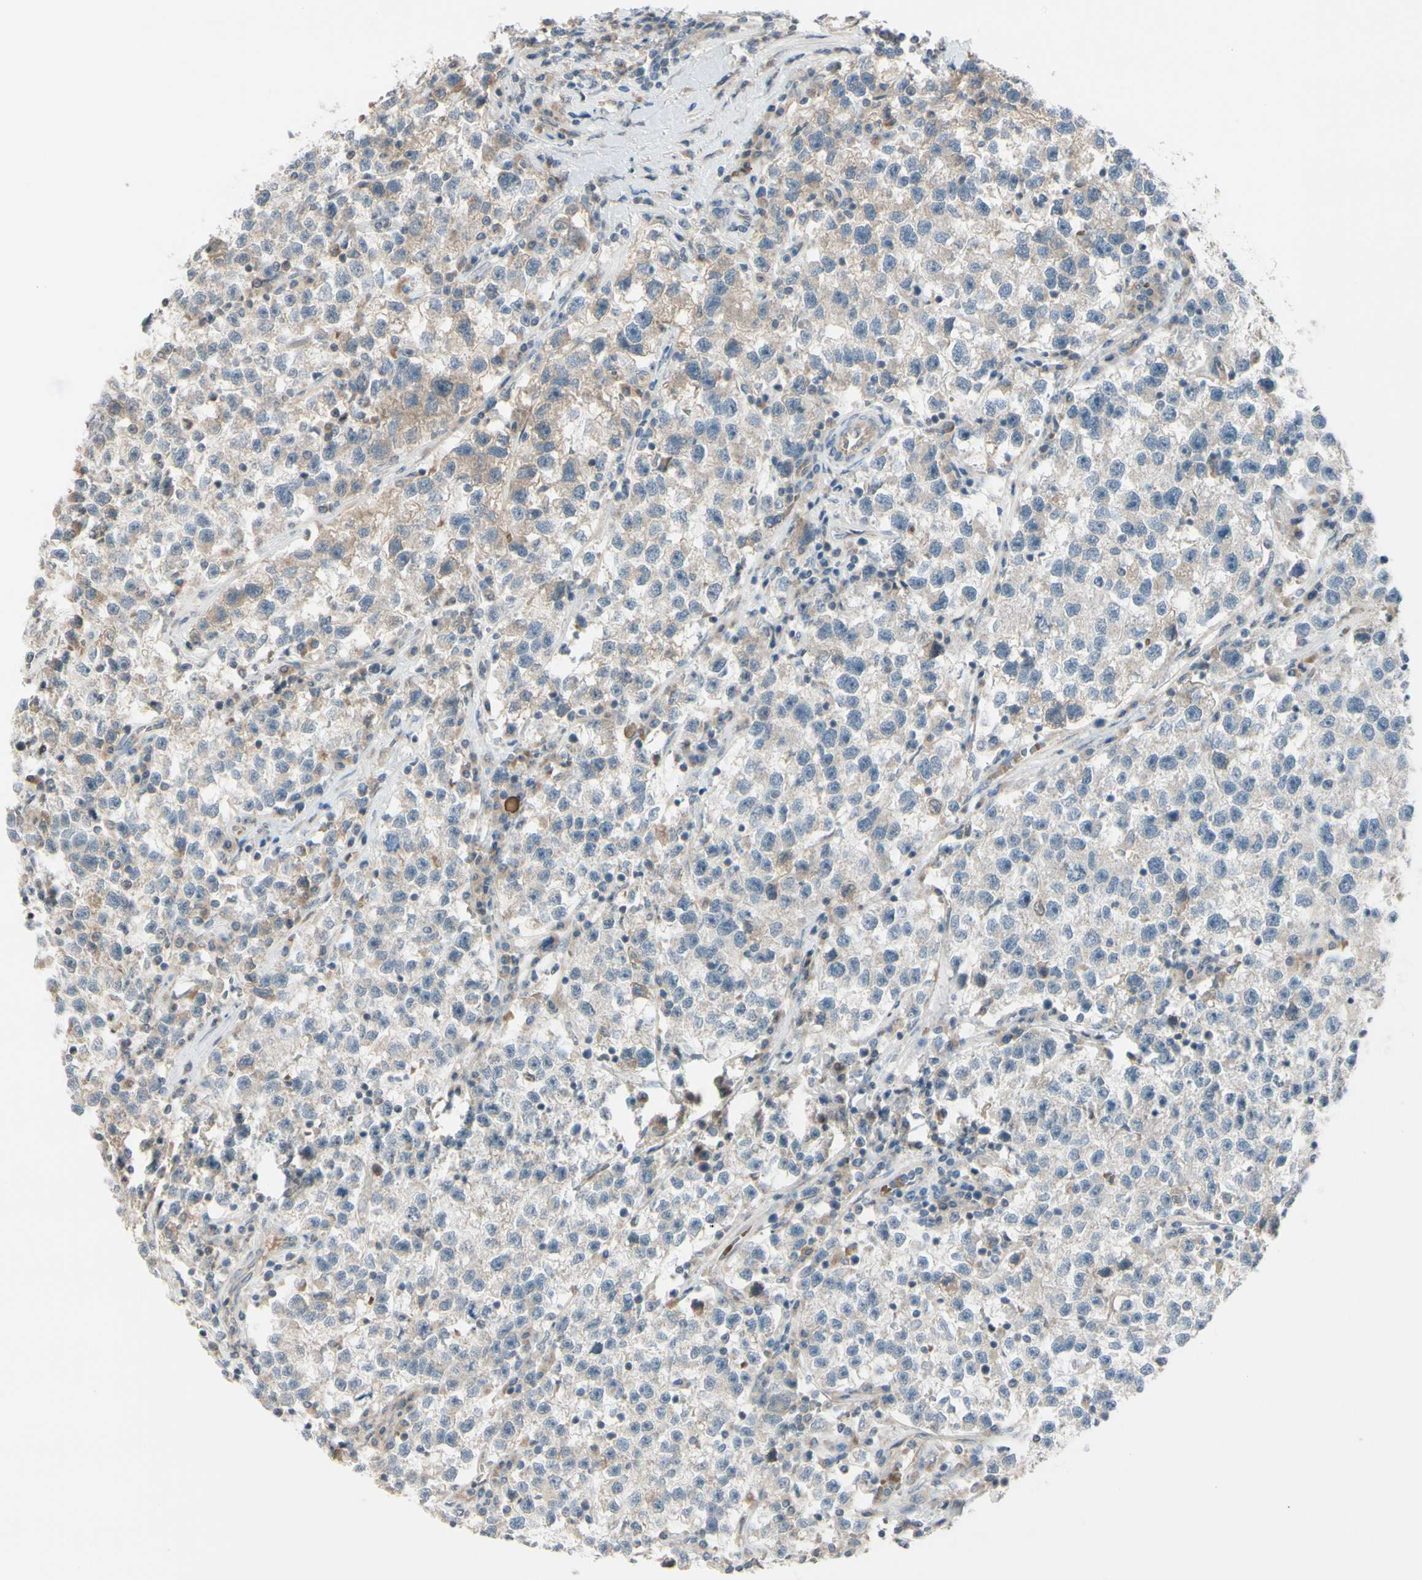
{"staining": {"intensity": "weak", "quantity": "25%-75%", "location": "cytoplasmic/membranous"}, "tissue": "testis cancer", "cell_type": "Tumor cells", "image_type": "cancer", "snomed": [{"axis": "morphology", "description": "Seminoma, NOS"}, {"axis": "topography", "description": "Testis"}], "caption": "Testis cancer tissue displays weak cytoplasmic/membranous expression in approximately 25%-75% of tumor cells, visualized by immunohistochemistry. (Brightfield microscopy of DAB IHC at high magnification).", "gene": "FGF10", "patient": {"sex": "male", "age": 22}}